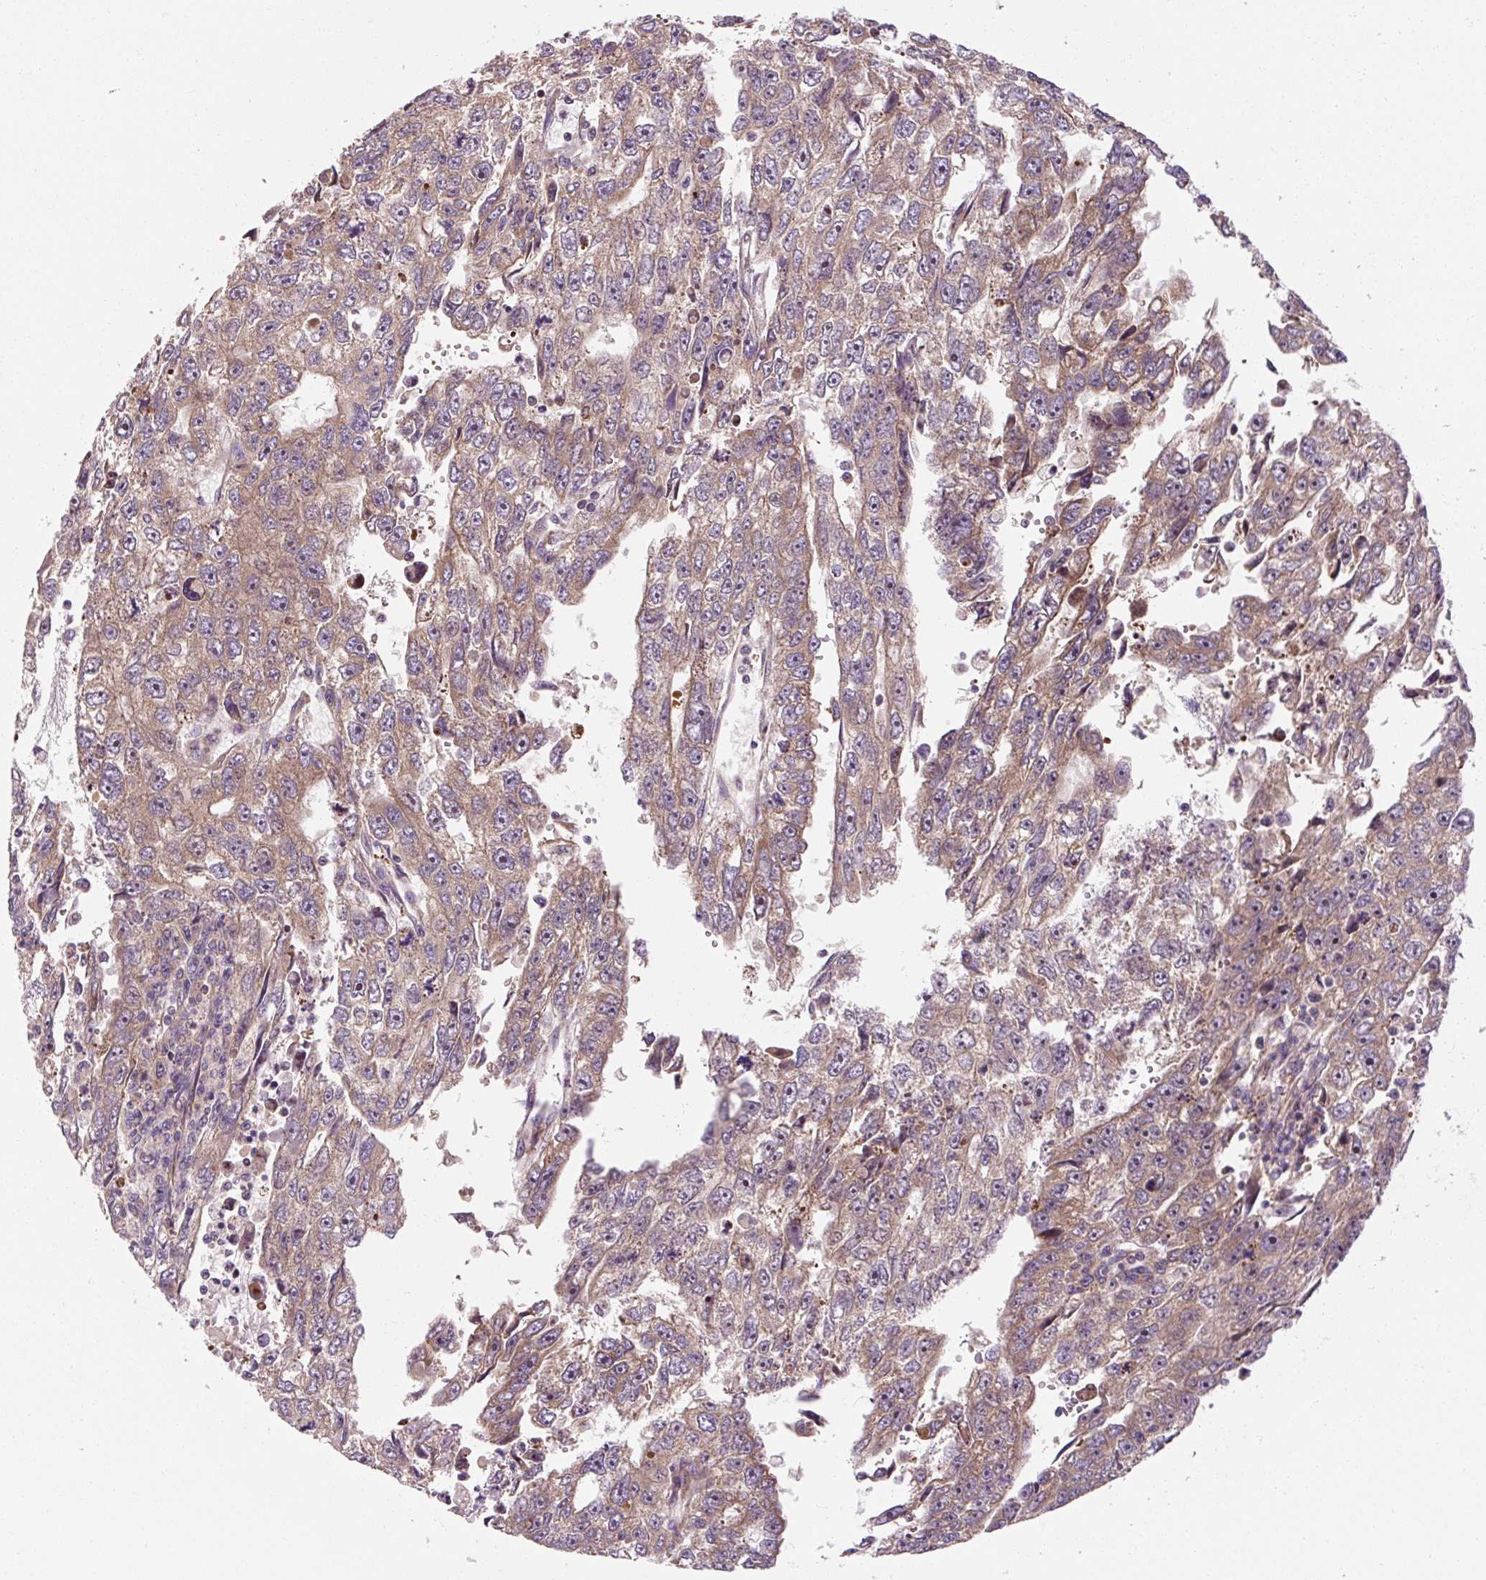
{"staining": {"intensity": "moderate", "quantity": ">75%", "location": "cytoplasmic/membranous"}, "tissue": "testis cancer", "cell_type": "Tumor cells", "image_type": "cancer", "snomed": [{"axis": "morphology", "description": "Carcinoma, Embryonal, NOS"}, {"axis": "topography", "description": "Testis"}], "caption": "Embryonal carcinoma (testis) stained with a brown dye shows moderate cytoplasmic/membranous positive positivity in about >75% of tumor cells.", "gene": "PRSS48", "patient": {"sex": "male", "age": 20}}